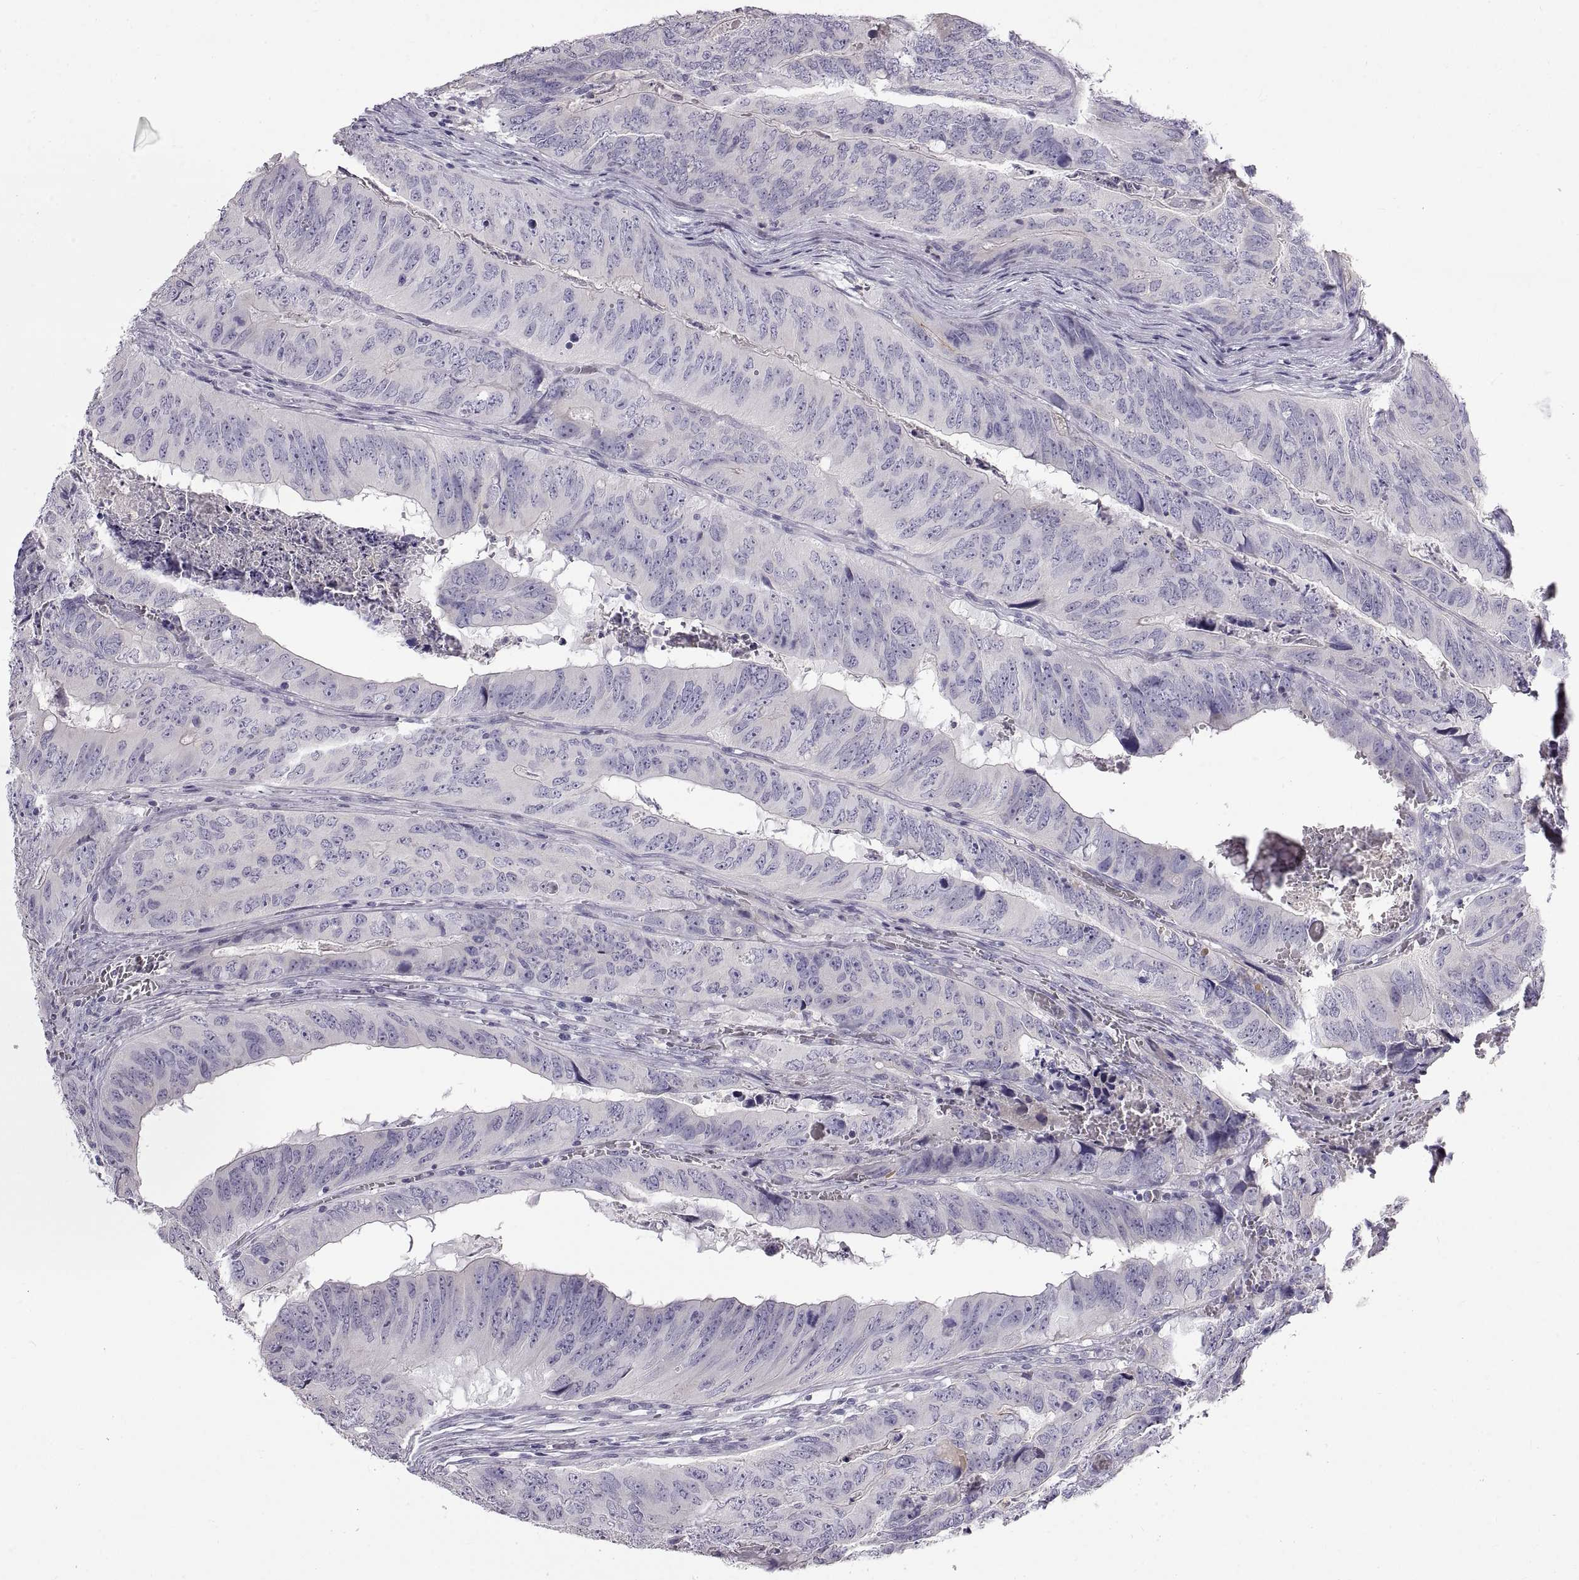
{"staining": {"intensity": "negative", "quantity": "none", "location": "none"}, "tissue": "colorectal cancer", "cell_type": "Tumor cells", "image_type": "cancer", "snomed": [{"axis": "morphology", "description": "Adenocarcinoma, NOS"}, {"axis": "topography", "description": "Colon"}], "caption": "DAB (3,3'-diaminobenzidine) immunohistochemical staining of colorectal adenocarcinoma shows no significant expression in tumor cells.", "gene": "ADAM32", "patient": {"sex": "male", "age": 79}}